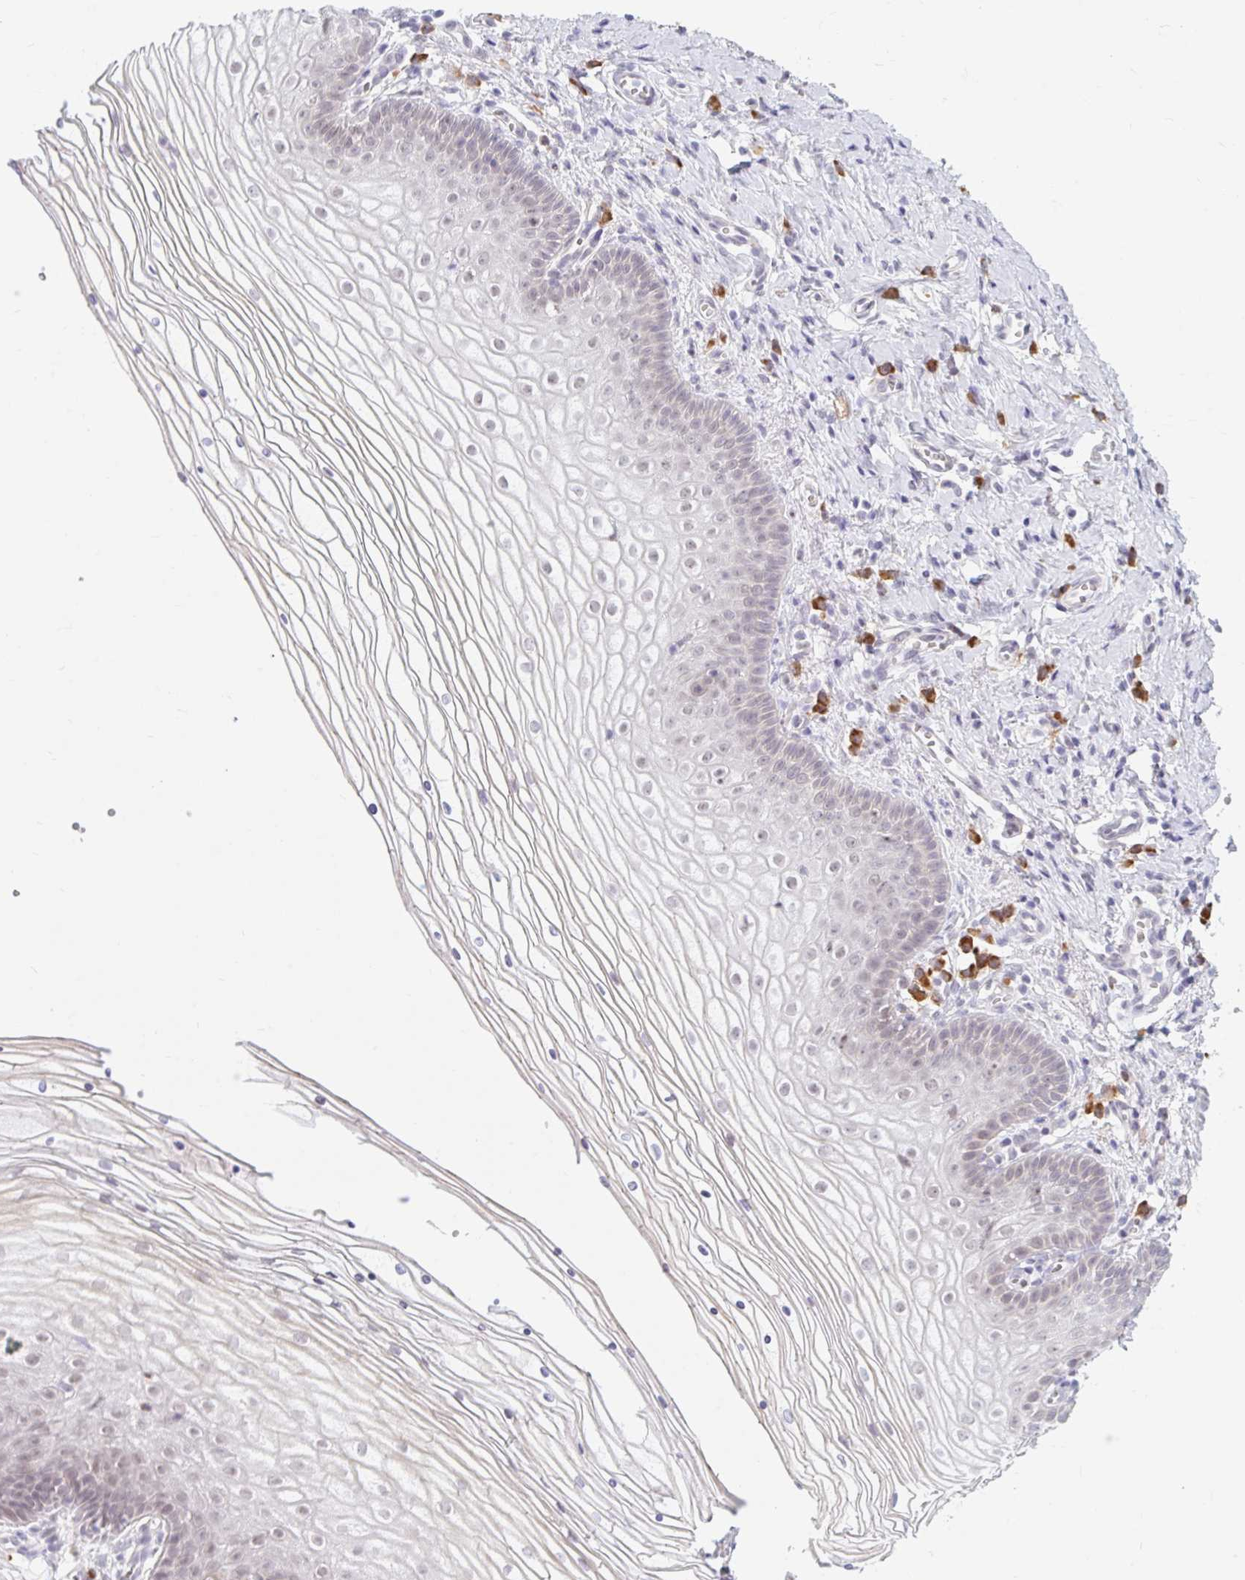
{"staining": {"intensity": "moderate", "quantity": "<25%", "location": "nuclear"}, "tissue": "vagina", "cell_type": "Squamous epithelial cells", "image_type": "normal", "snomed": [{"axis": "morphology", "description": "Normal tissue, NOS"}, {"axis": "topography", "description": "Vagina"}], "caption": "Brown immunohistochemical staining in benign vagina shows moderate nuclear positivity in approximately <25% of squamous epithelial cells. Using DAB (brown) and hematoxylin (blue) stains, captured at high magnification using brightfield microscopy.", "gene": "SRSF10", "patient": {"sex": "female", "age": 56}}